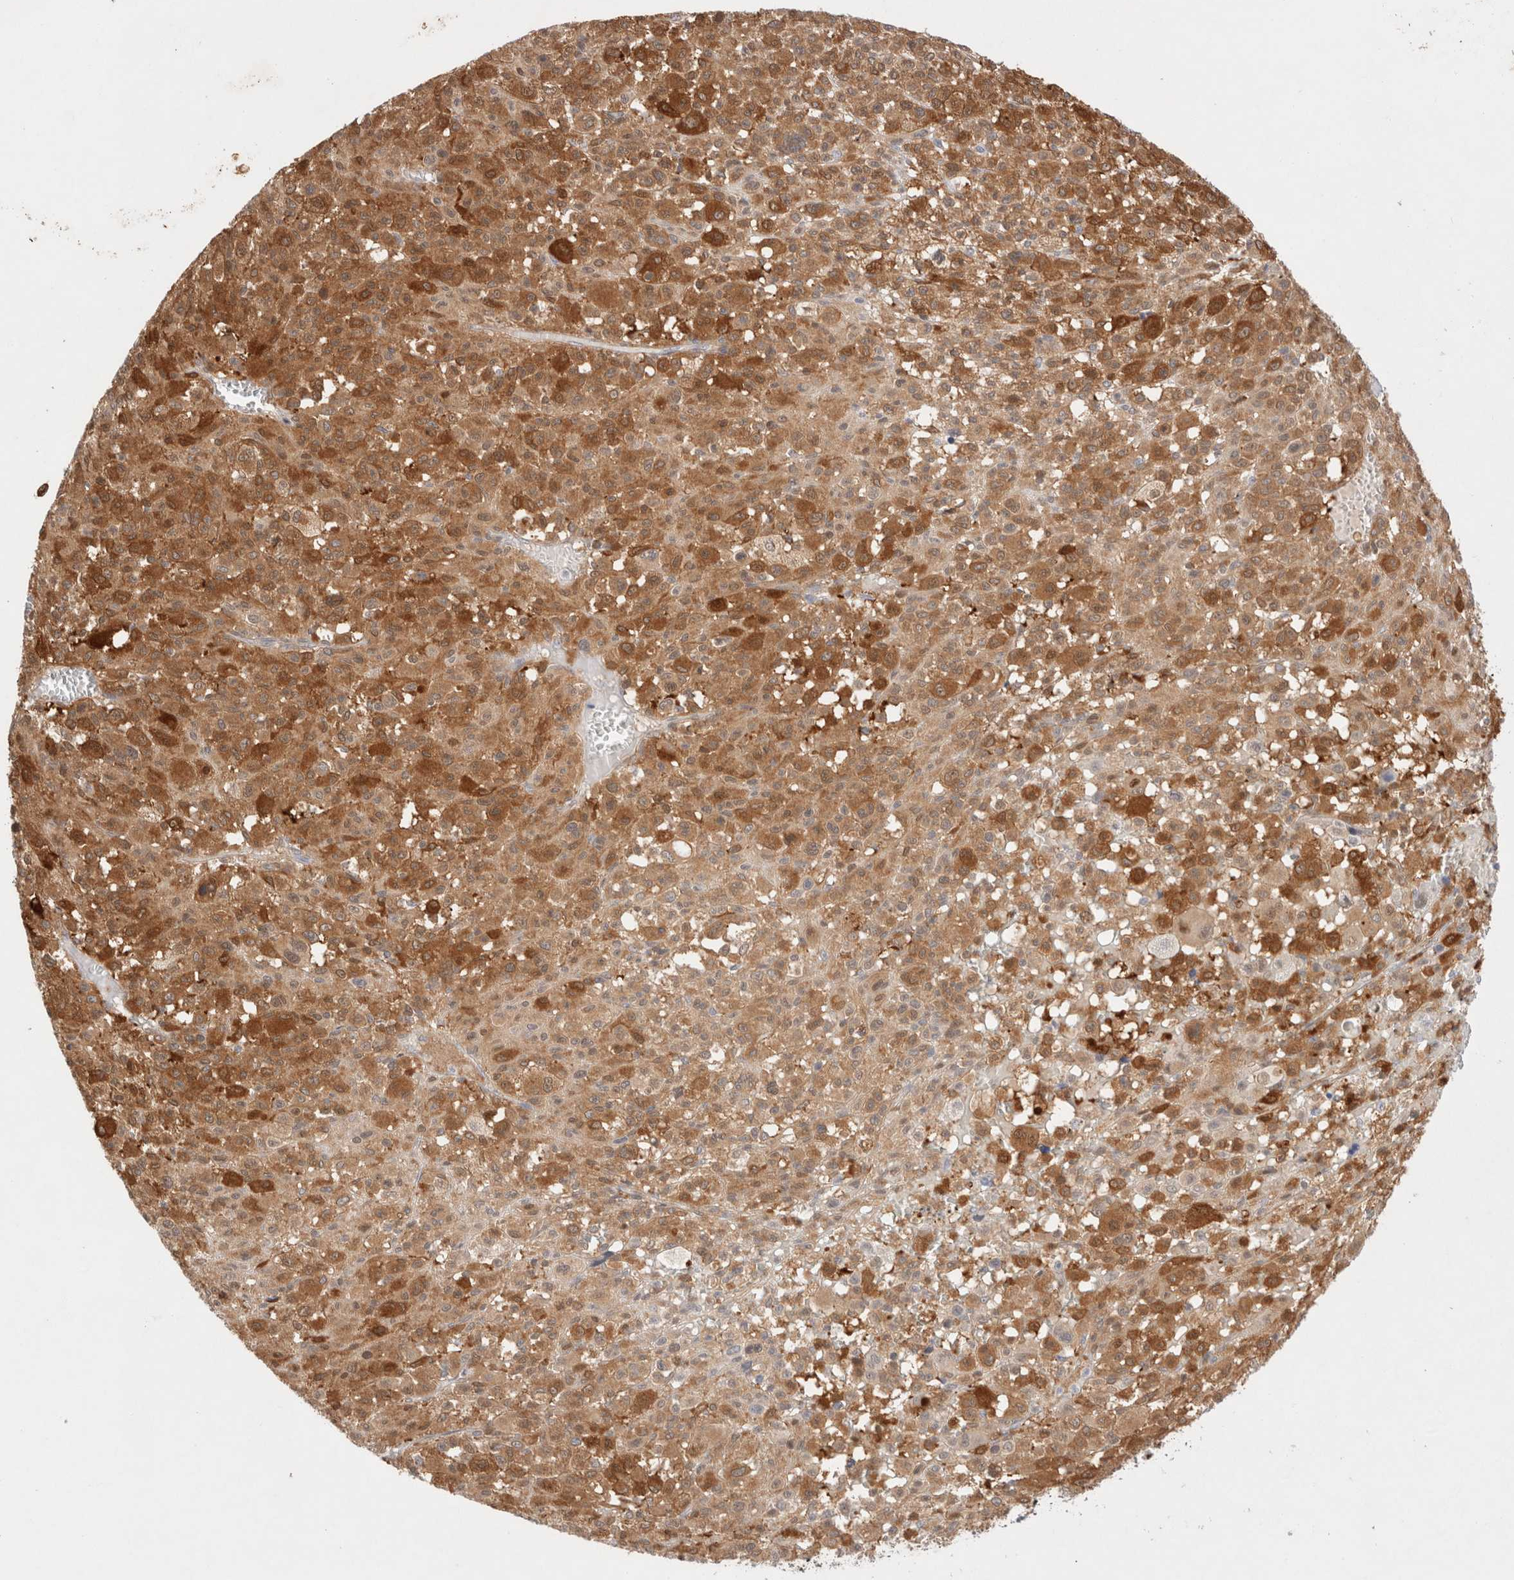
{"staining": {"intensity": "moderate", "quantity": ">75%", "location": "cytoplasmic/membranous"}, "tissue": "melanoma", "cell_type": "Tumor cells", "image_type": "cancer", "snomed": [{"axis": "morphology", "description": "Malignant melanoma, Metastatic site"}, {"axis": "topography", "description": "Skin"}], "caption": "Approximately >75% of tumor cells in melanoma display moderate cytoplasmic/membranous protein positivity as visualized by brown immunohistochemical staining.", "gene": "STARD10", "patient": {"sex": "female", "age": 74}}